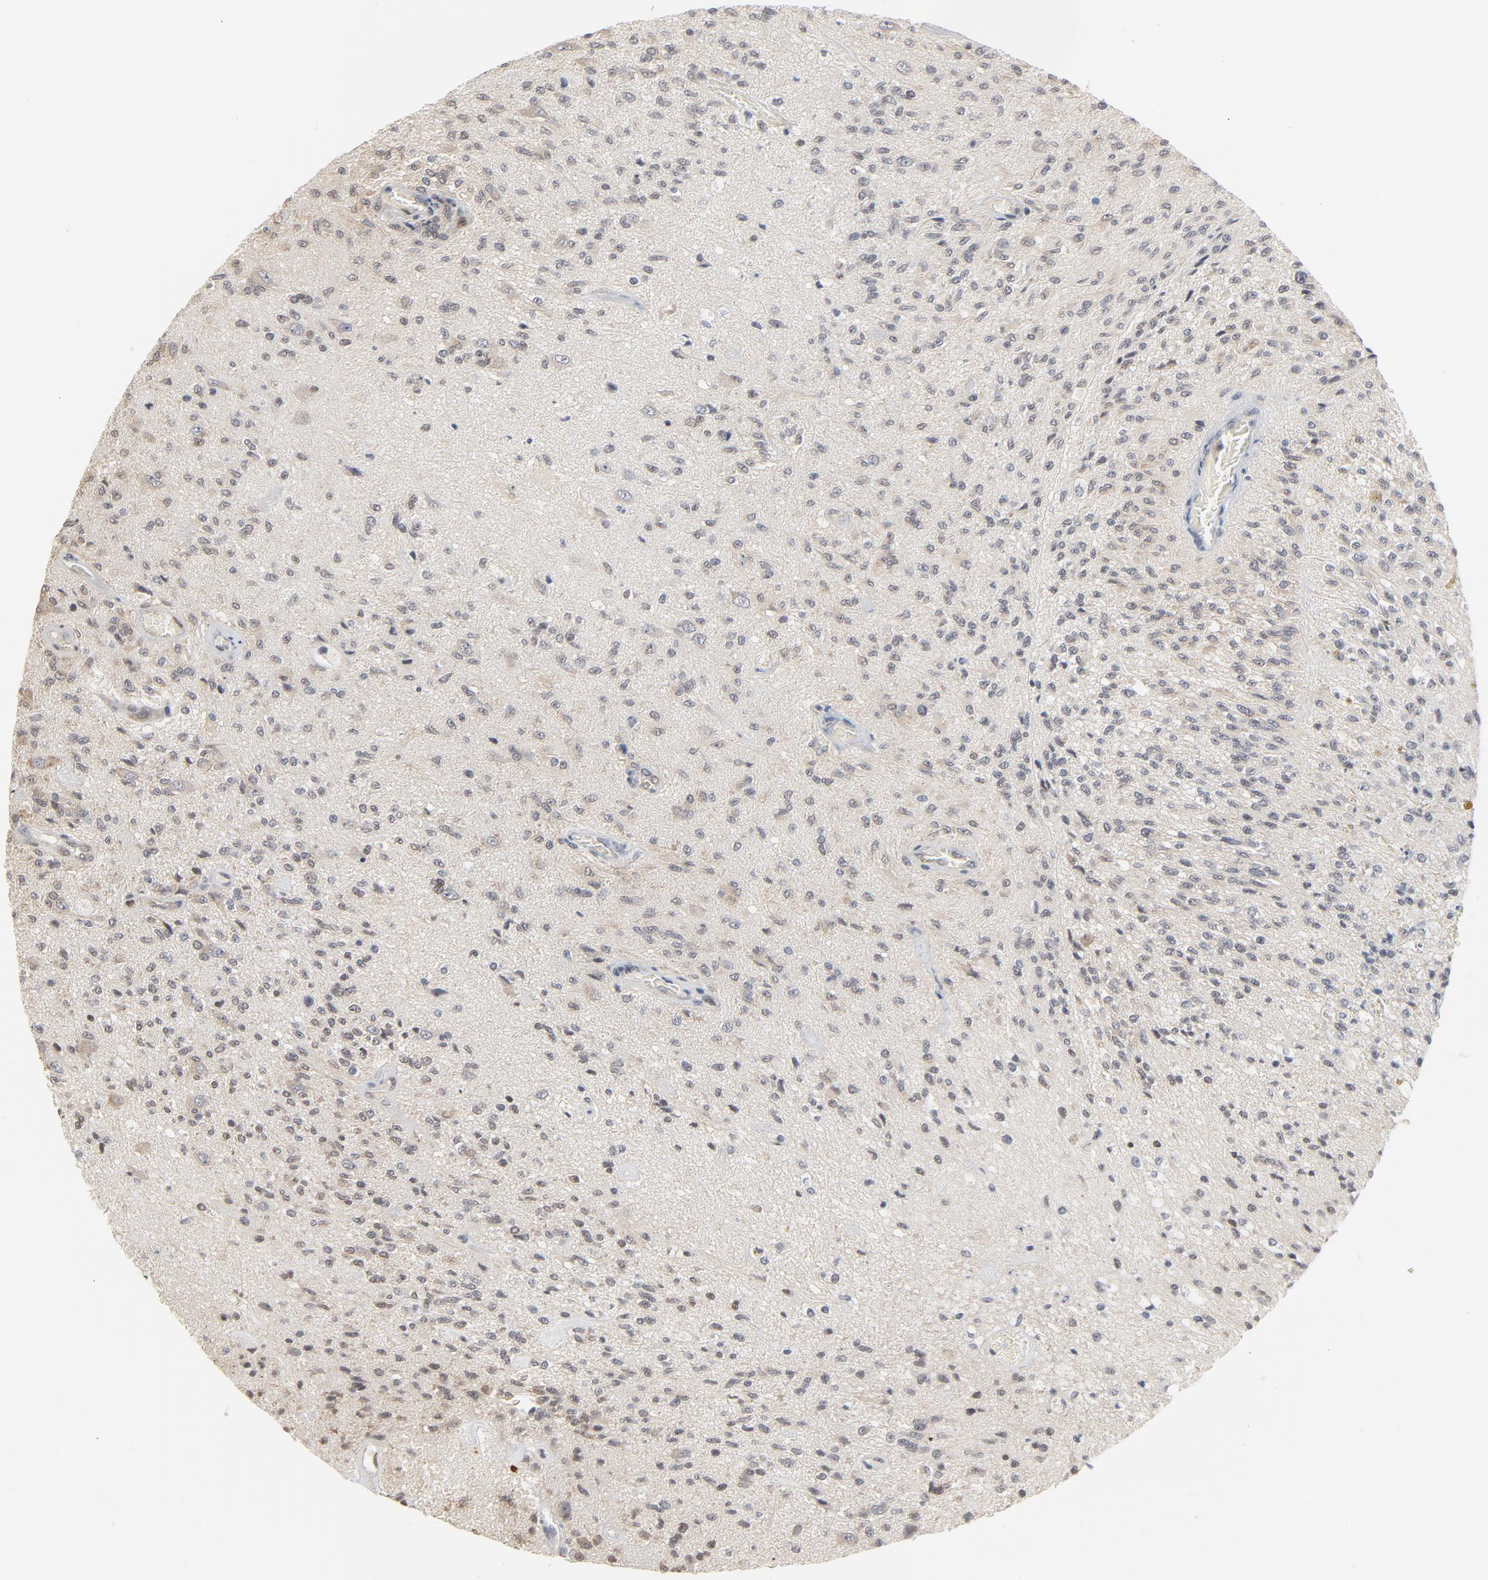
{"staining": {"intensity": "negative", "quantity": "none", "location": "none"}, "tissue": "glioma", "cell_type": "Tumor cells", "image_type": "cancer", "snomed": [{"axis": "morphology", "description": "Normal tissue, NOS"}, {"axis": "morphology", "description": "Glioma, malignant, High grade"}, {"axis": "topography", "description": "Cerebral cortex"}], "caption": "This is a histopathology image of immunohistochemistry (IHC) staining of glioma, which shows no positivity in tumor cells.", "gene": "ITPR3", "patient": {"sex": "male", "age": 77}}